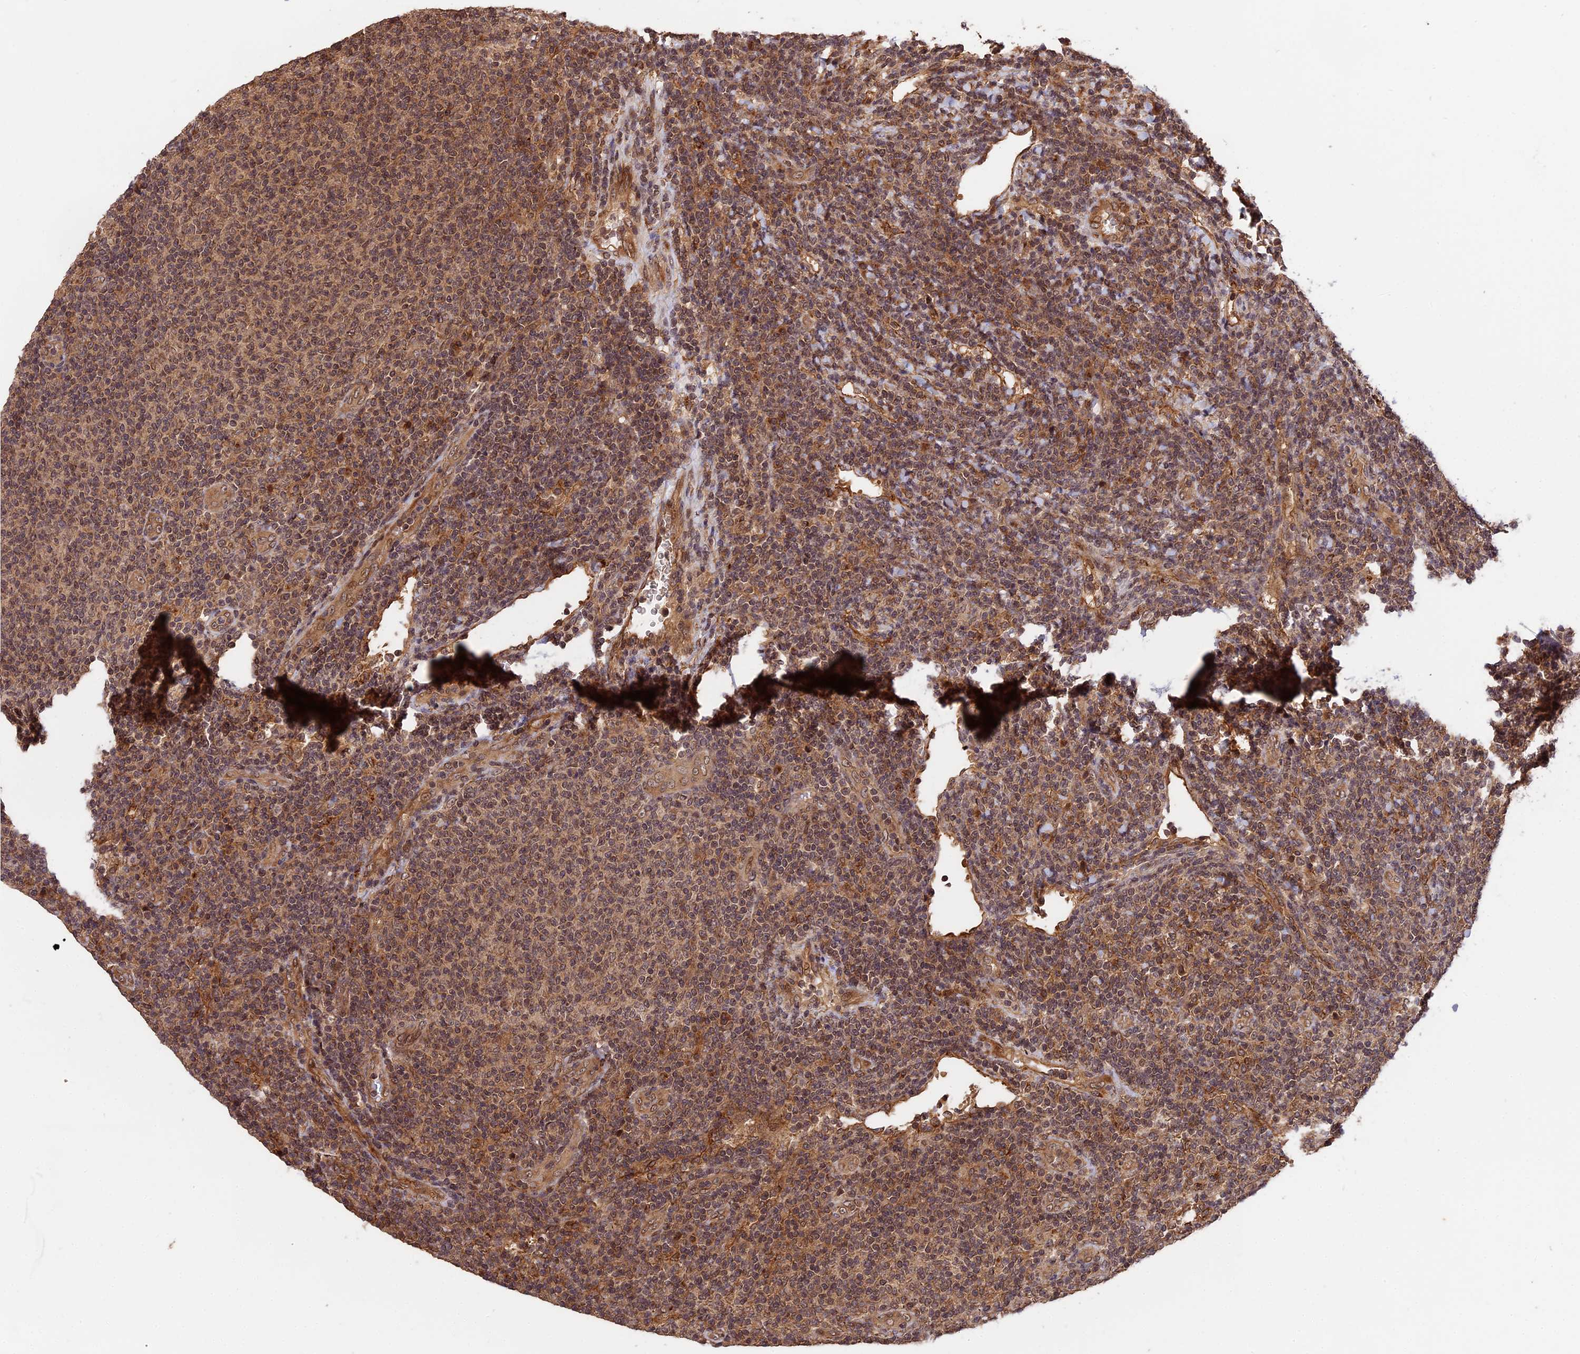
{"staining": {"intensity": "moderate", "quantity": ">75%", "location": "cytoplasmic/membranous,nuclear"}, "tissue": "lymphoma", "cell_type": "Tumor cells", "image_type": "cancer", "snomed": [{"axis": "morphology", "description": "Malignant lymphoma, non-Hodgkin's type, Low grade"}, {"axis": "topography", "description": "Lymph node"}], "caption": "Moderate cytoplasmic/membranous and nuclear protein positivity is identified in about >75% of tumor cells in malignant lymphoma, non-Hodgkin's type (low-grade).", "gene": "ESCO1", "patient": {"sex": "male", "age": 66}}